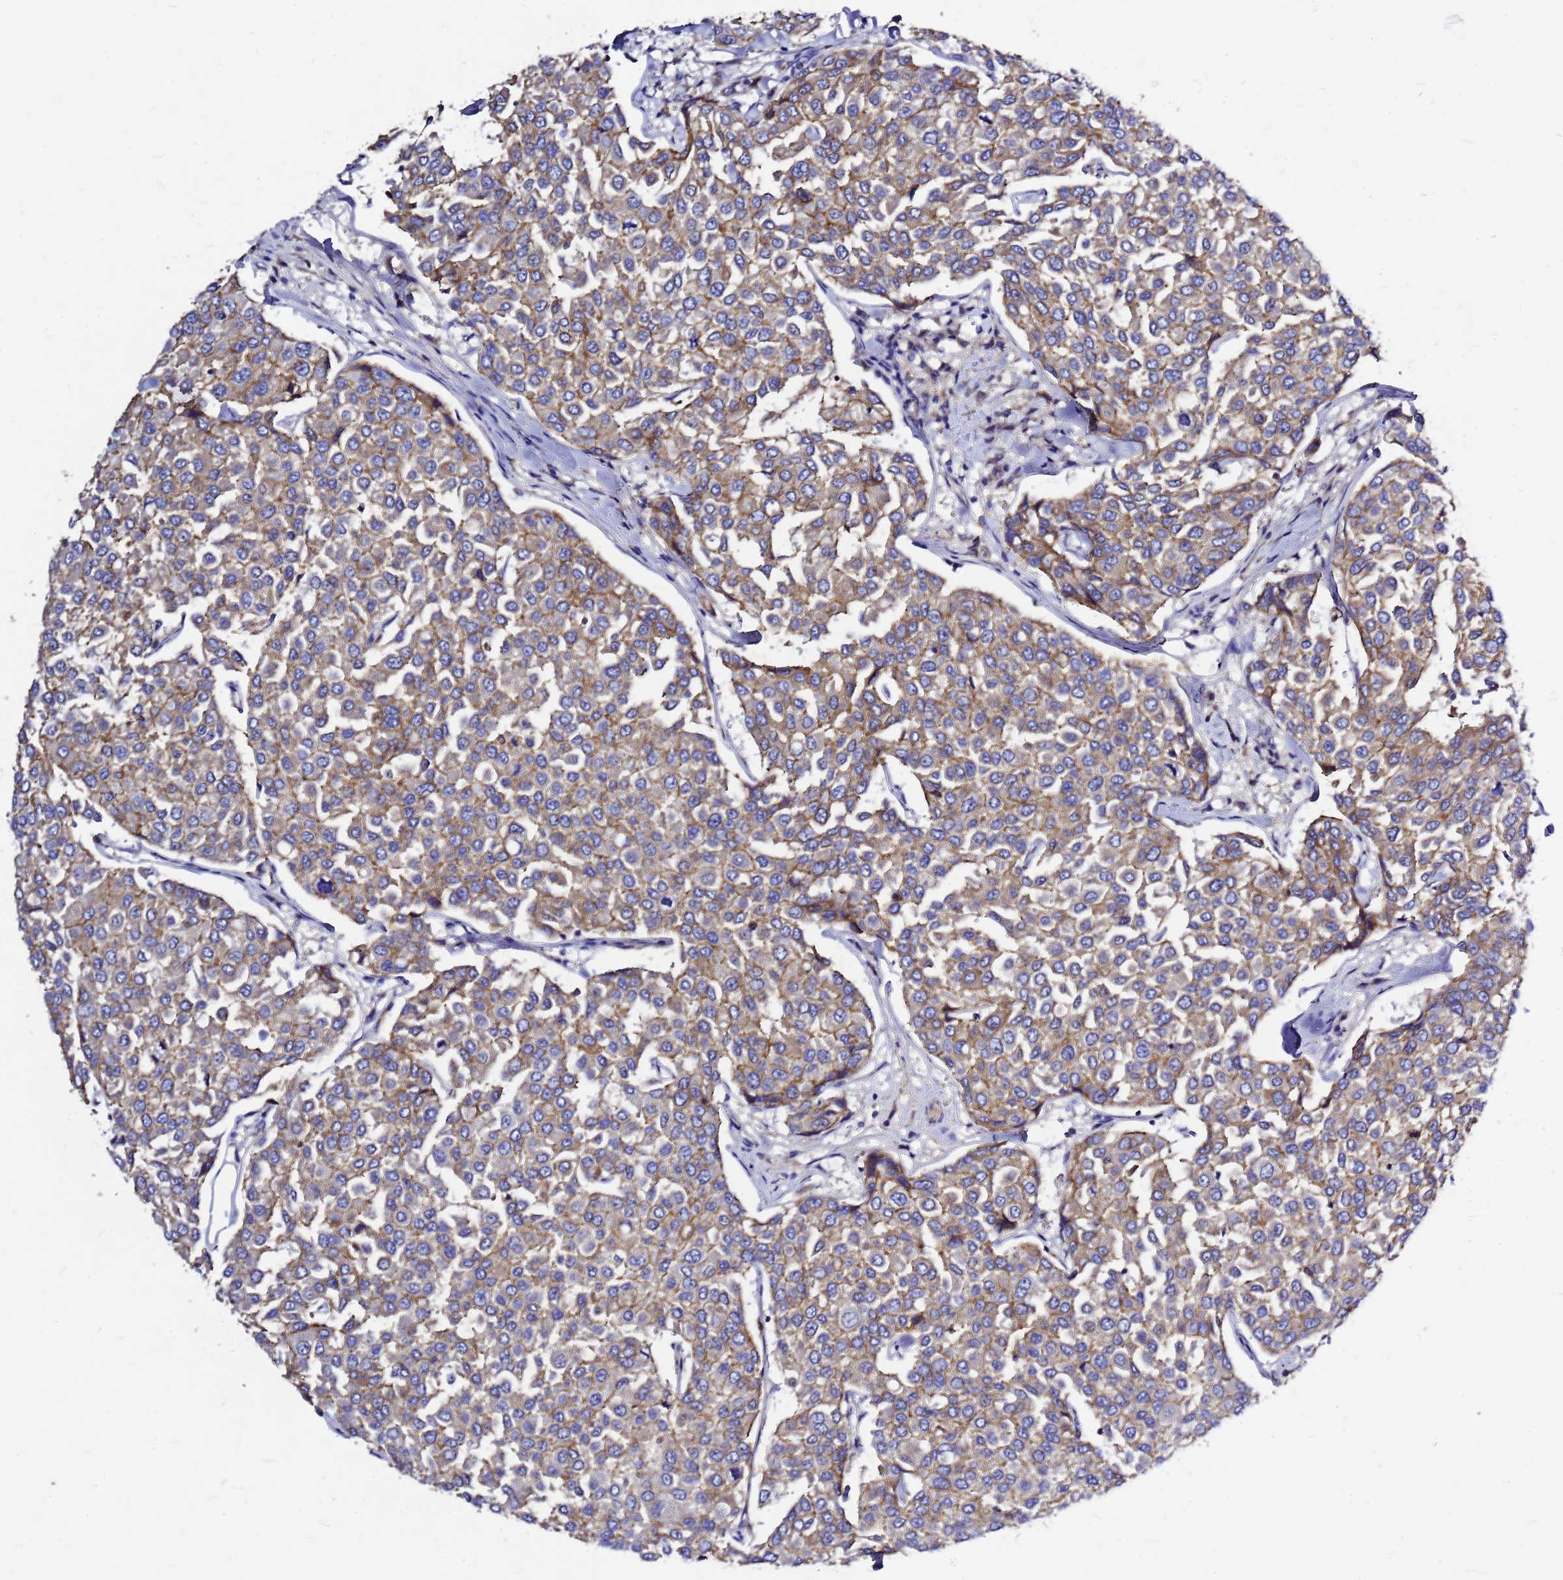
{"staining": {"intensity": "moderate", "quantity": ">75%", "location": "cytoplasmic/membranous"}, "tissue": "breast cancer", "cell_type": "Tumor cells", "image_type": "cancer", "snomed": [{"axis": "morphology", "description": "Duct carcinoma"}, {"axis": "topography", "description": "Breast"}], "caption": "Protein staining by IHC exhibits moderate cytoplasmic/membranous expression in approximately >75% of tumor cells in breast cancer (intraductal carcinoma).", "gene": "FBXW5", "patient": {"sex": "female", "age": 55}}